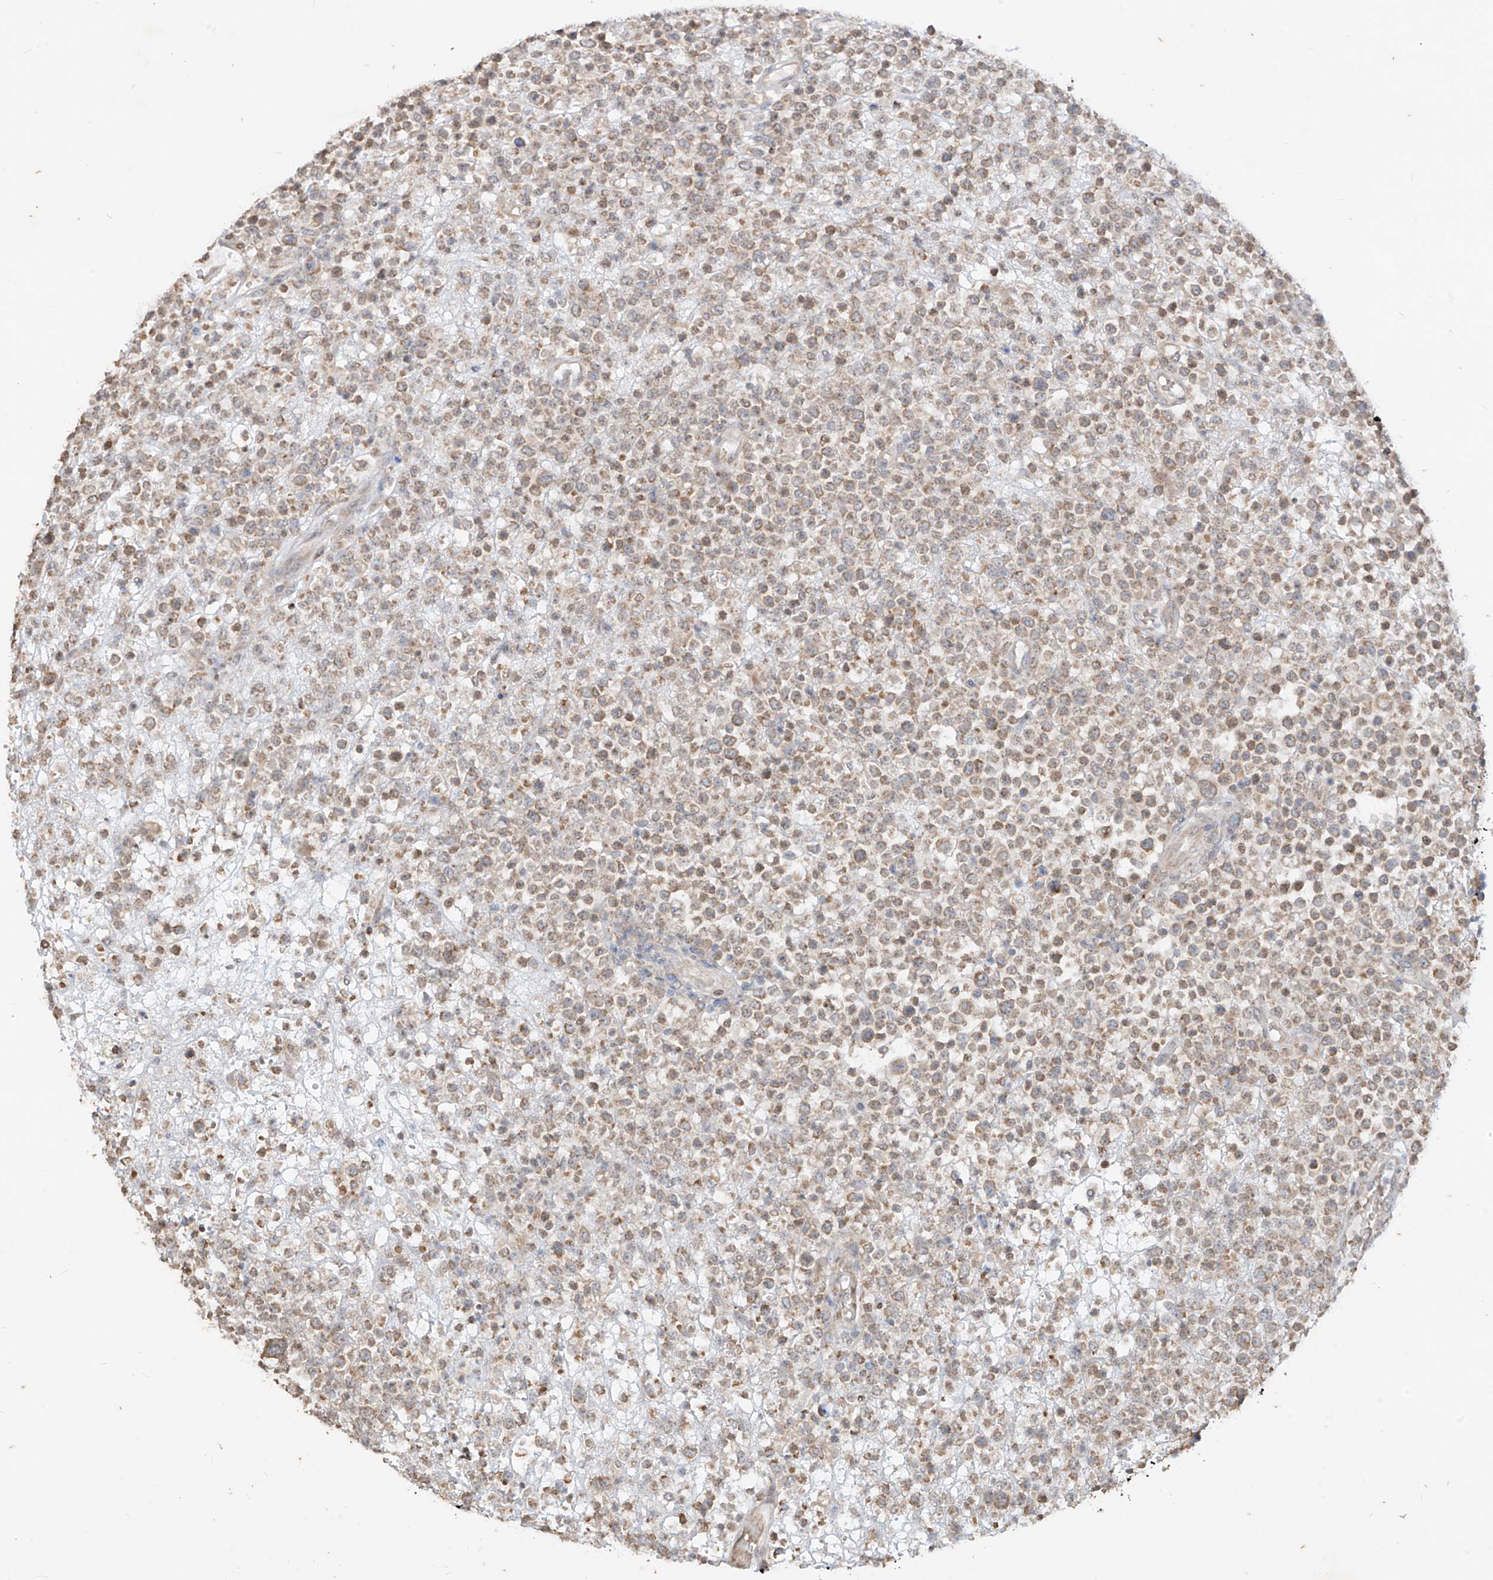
{"staining": {"intensity": "weak", "quantity": ">75%", "location": "cytoplasmic/membranous"}, "tissue": "lymphoma", "cell_type": "Tumor cells", "image_type": "cancer", "snomed": [{"axis": "morphology", "description": "Malignant lymphoma, non-Hodgkin's type, High grade"}, {"axis": "topography", "description": "Colon"}], "caption": "Protein expression analysis of human high-grade malignant lymphoma, non-Hodgkin's type reveals weak cytoplasmic/membranous staining in about >75% of tumor cells.", "gene": "MTUS2", "patient": {"sex": "female", "age": 53}}